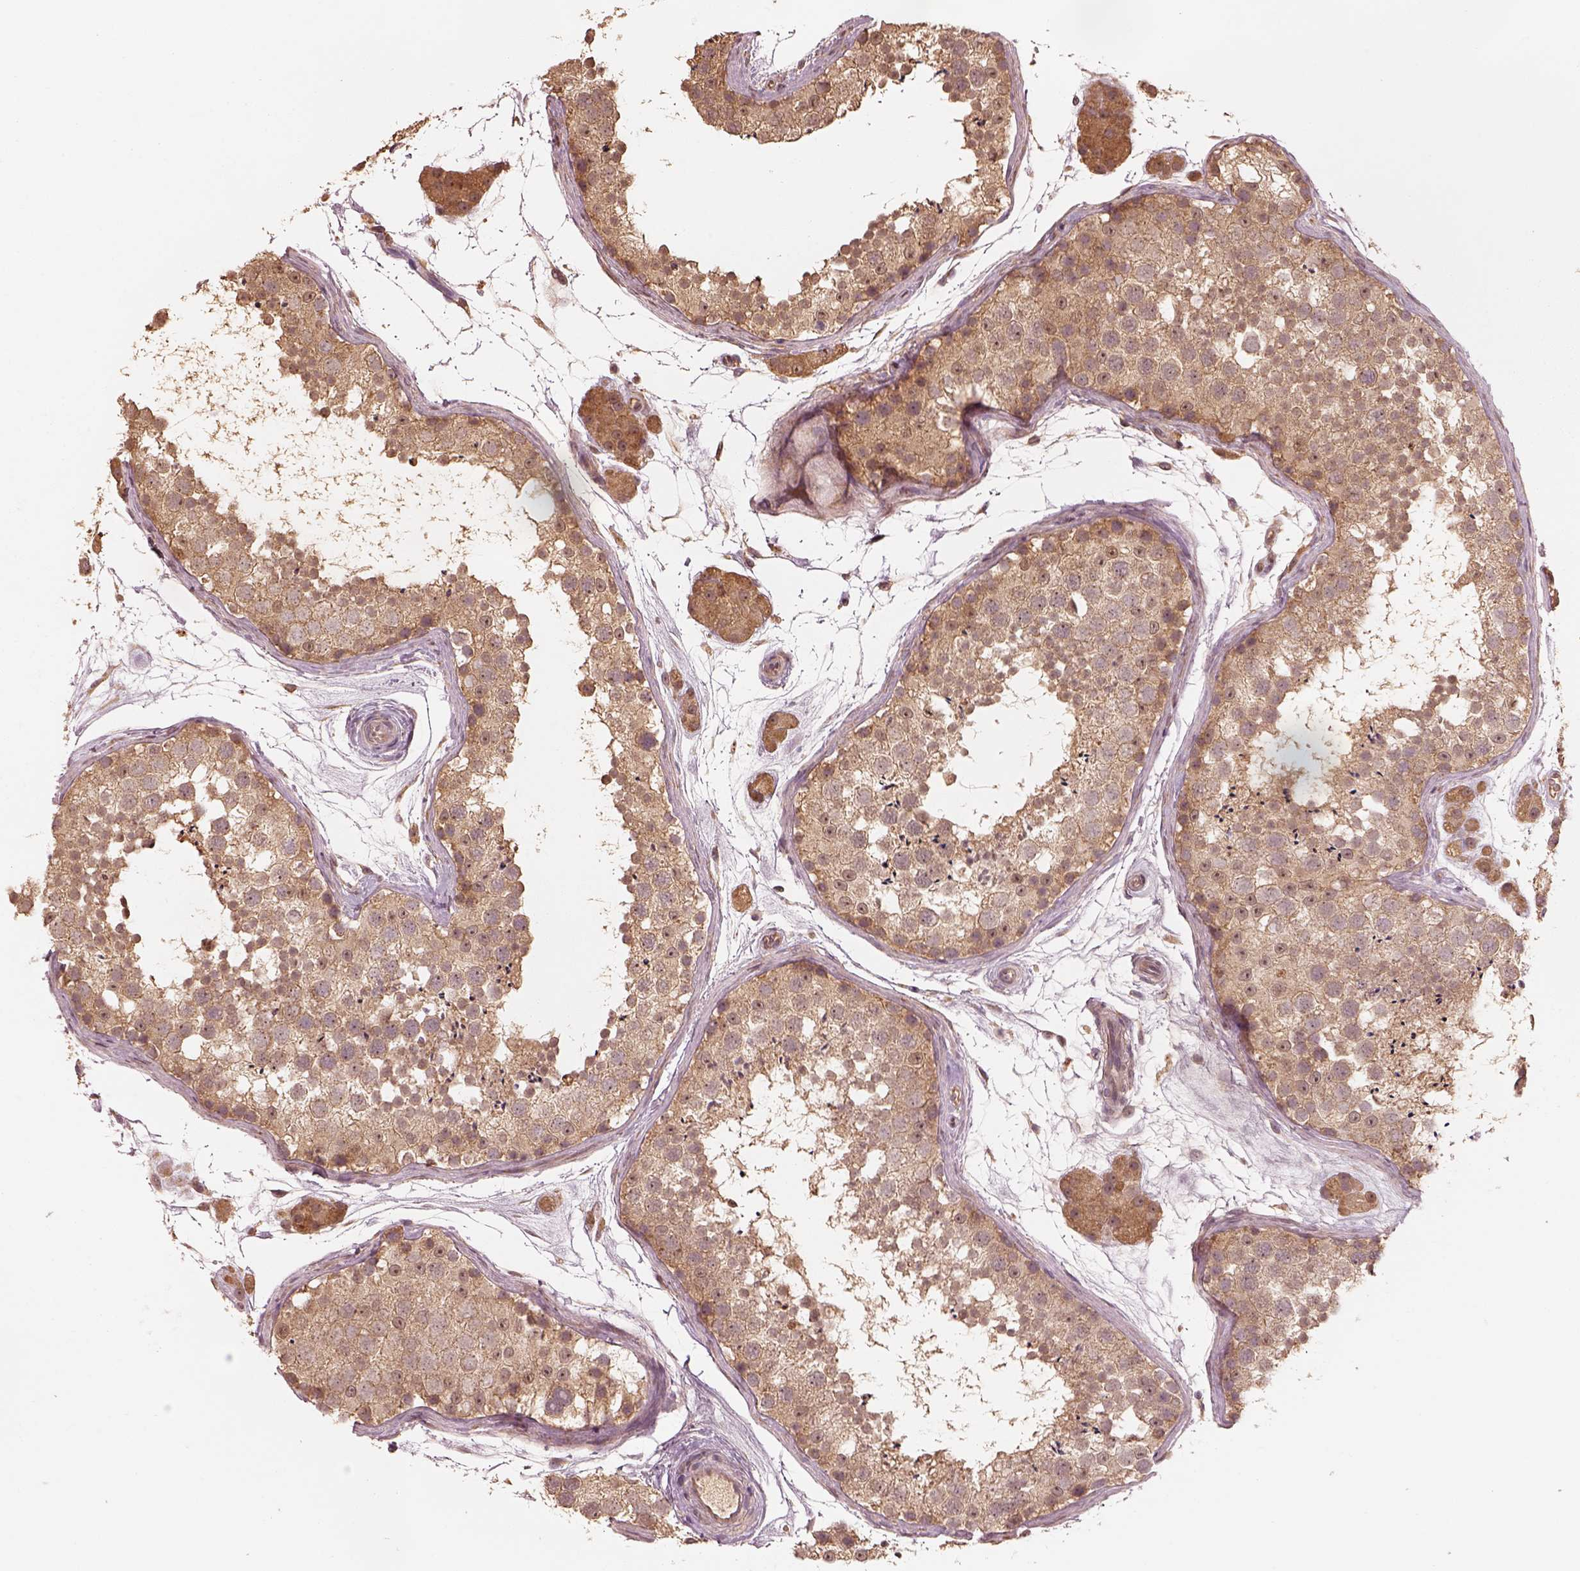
{"staining": {"intensity": "moderate", "quantity": ">75%", "location": "cytoplasmic/membranous"}, "tissue": "testis", "cell_type": "Cells in seminiferous ducts", "image_type": "normal", "snomed": [{"axis": "morphology", "description": "Normal tissue, NOS"}, {"axis": "topography", "description": "Testis"}], "caption": "Immunohistochemistry staining of unremarkable testis, which reveals medium levels of moderate cytoplasmic/membranous expression in approximately >75% of cells in seminiferous ducts indicating moderate cytoplasmic/membranous protein staining. The staining was performed using DAB (brown) for protein detection and nuclei were counterstained in hematoxylin (blue).", "gene": "RPS5", "patient": {"sex": "male", "age": 41}}